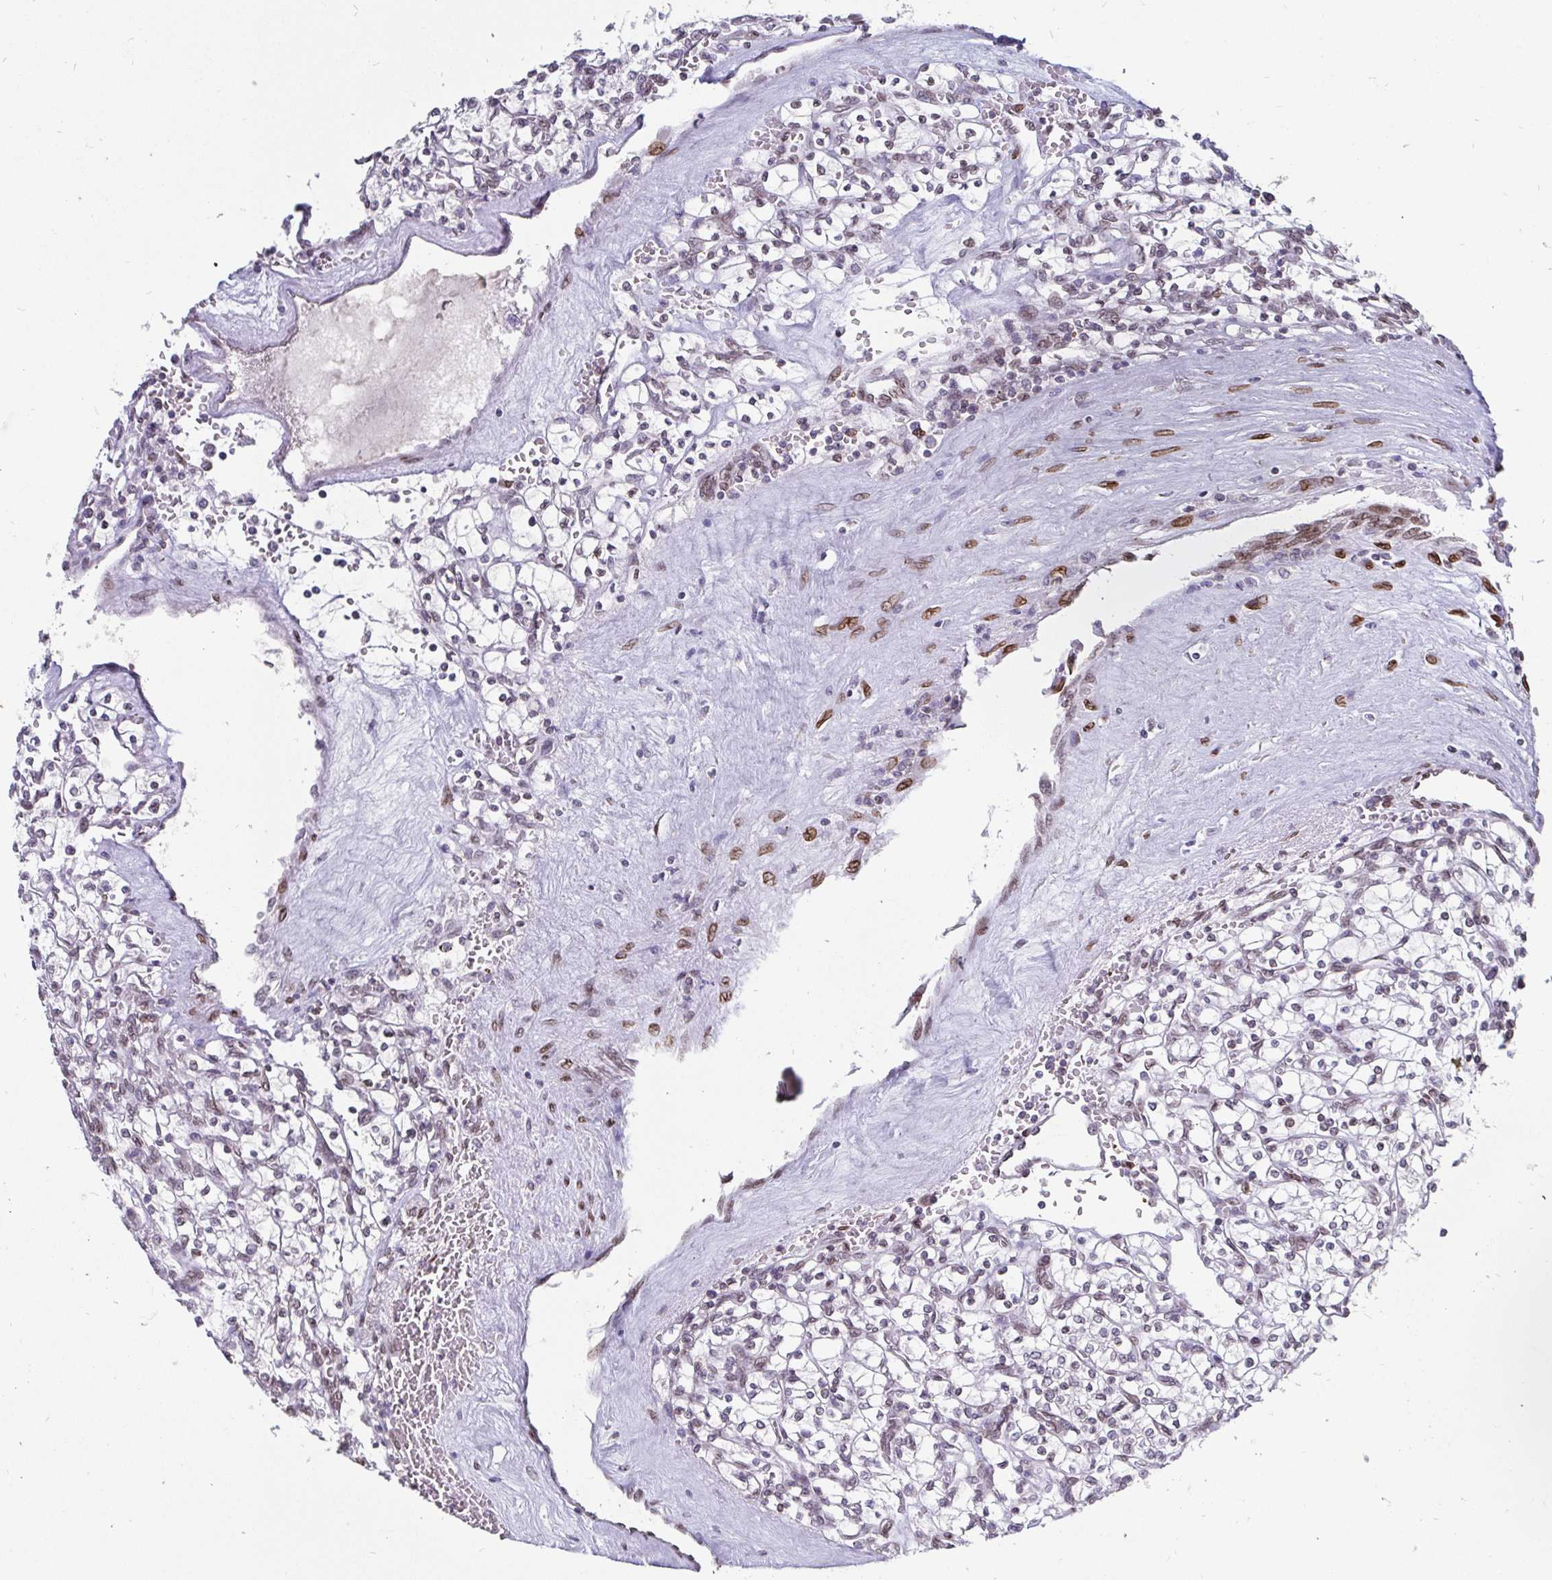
{"staining": {"intensity": "weak", "quantity": "<25%", "location": "nuclear"}, "tissue": "renal cancer", "cell_type": "Tumor cells", "image_type": "cancer", "snomed": [{"axis": "morphology", "description": "Adenocarcinoma, NOS"}, {"axis": "topography", "description": "Kidney"}], "caption": "A micrograph of renal adenocarcinoma stained for a protein demonstrates no brown staining in tumor cells.", "gene": "EMD", "patient": {"sex": "female", "age": 64}}